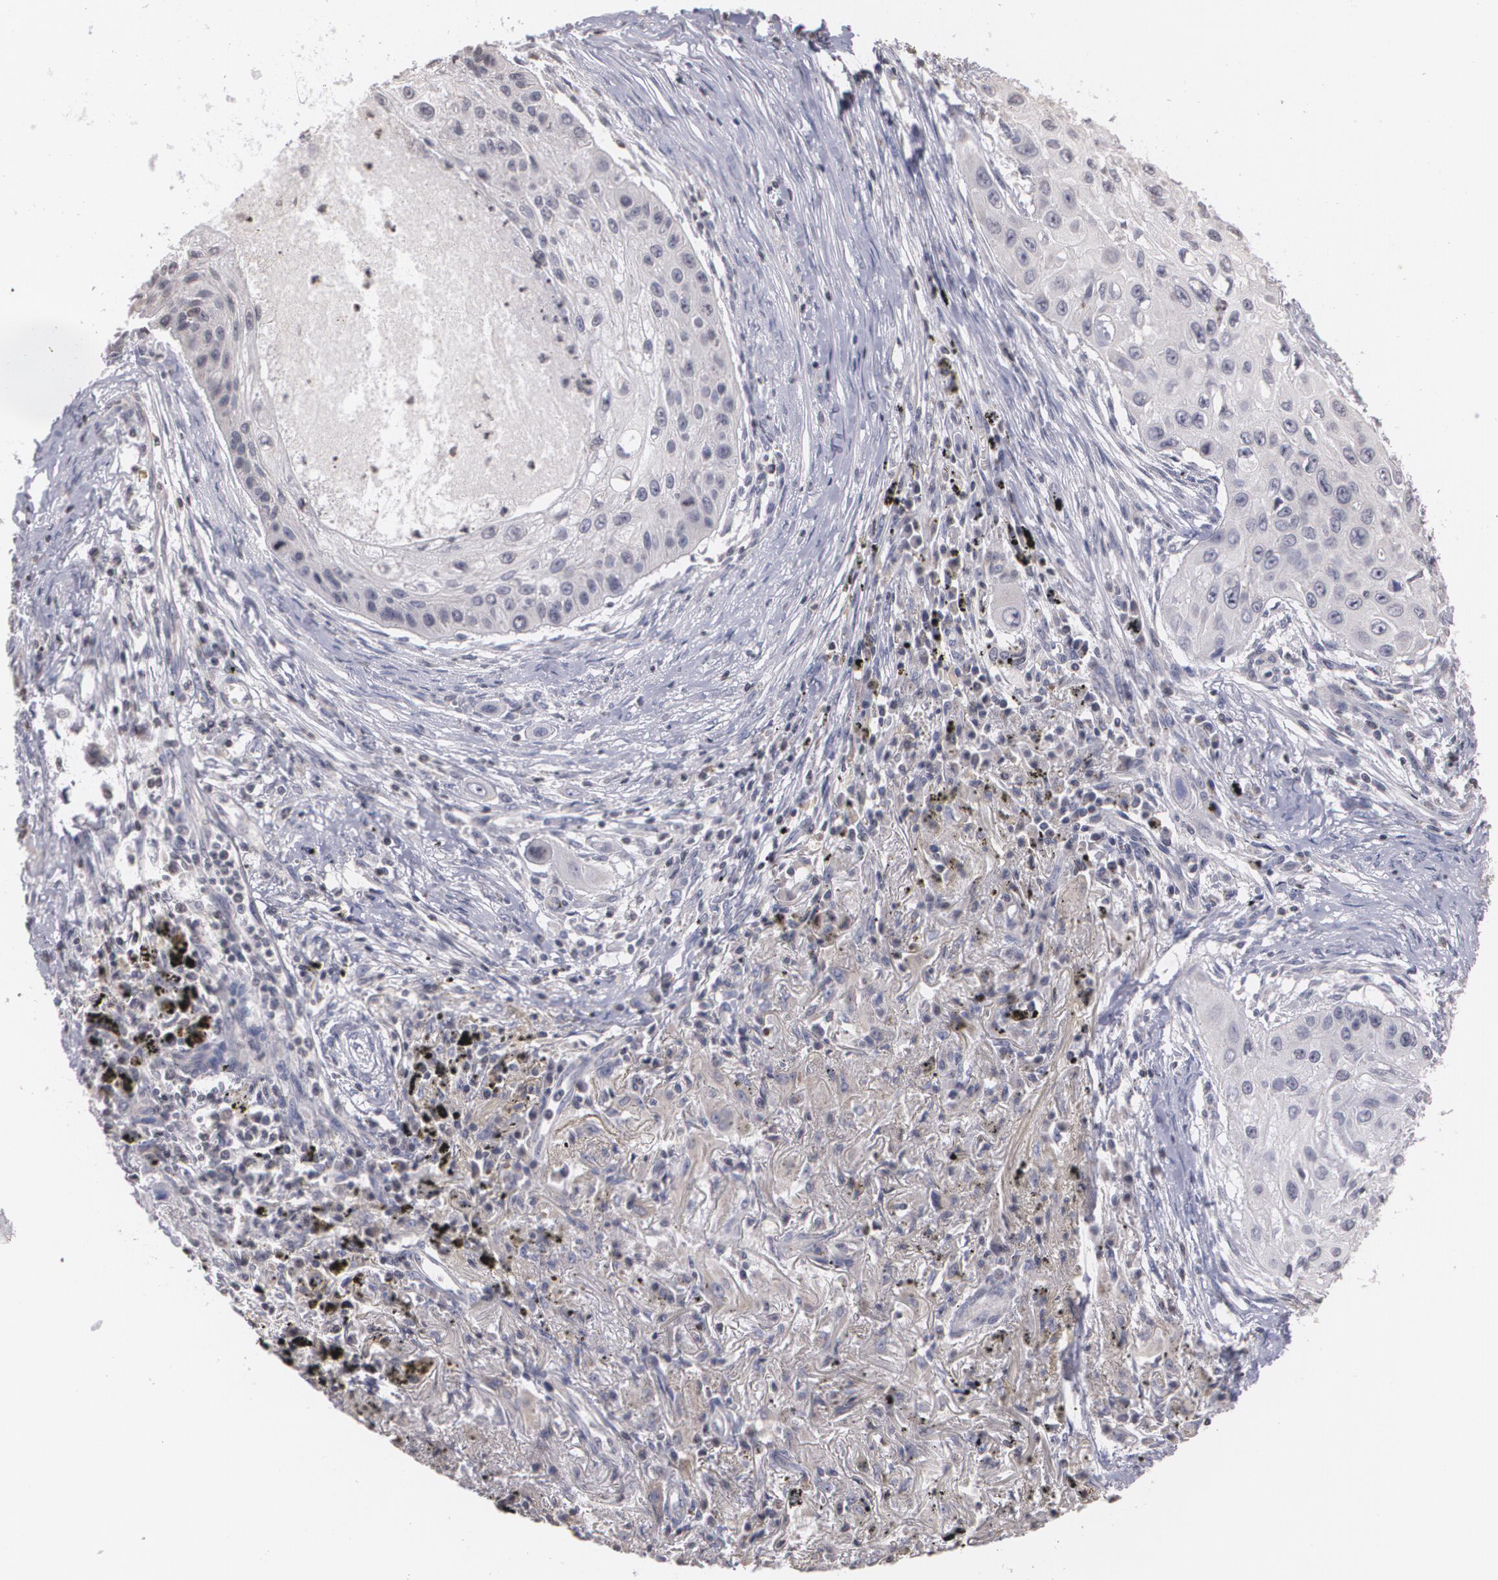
{"staining": {"intensity": "negative", "quantity": "none", "location": "none"}, "tissue": "lung cancer", "cell_type": "Tumor cells", "image_type": "cancer", "snomed": [{"axis": "morphology", "description": "Squamous cell carcinoma, NOS"}, {"axis": "topography", "description": "Lung"}], "caption": "This is an immunohistochemistry (IHC) photomicrograph of human lung cancer. There is no expression in tumor cells.", "gene": "THRB", "patient": {"sex": "male", "age": 71}}